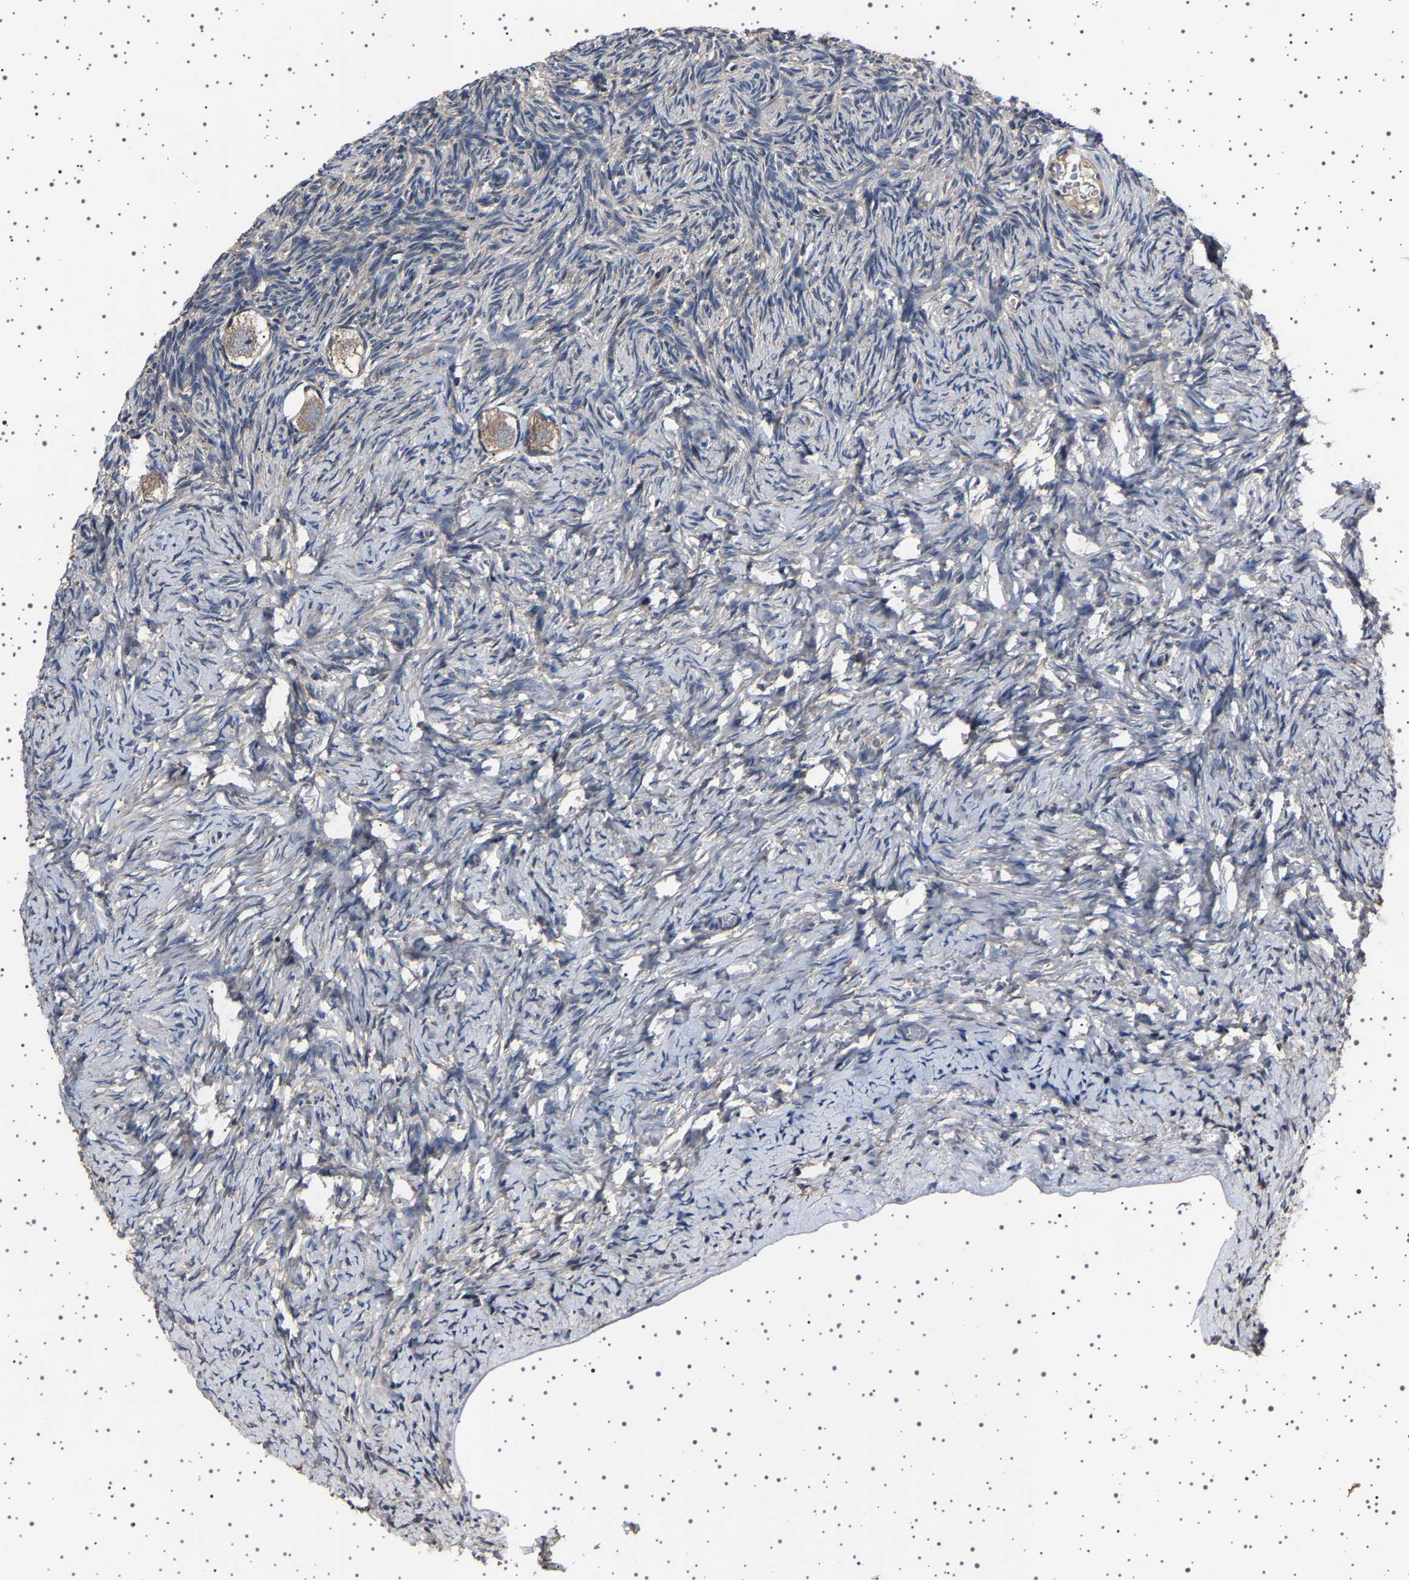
{"staining": {"intensity": "weak", "quantity": ">75%", "location": "cytoplasmic/membranous"}, "tissue": "ovary", "cell_type": "Follicle cells", "image_type": "normal", "snomed": [{"axis": "morphology", "description": "Normal tissue, NOS"}, {"axis": "topography", "description": "Ovary"}], "caption": "Protein staining by immunohistochemistry (IHC) reveals weak cytoplasmic/membranous staining in approximately >75% of follicle cells in benign ovary. (Stains: DAB (3,3'-diaminobenzidine) in brown, nuclei in blue, Microscopy: brightfield microscopy at high magnification).", "gene": "NCKAP1", "patient": {"sex": "female", "age": 27}}